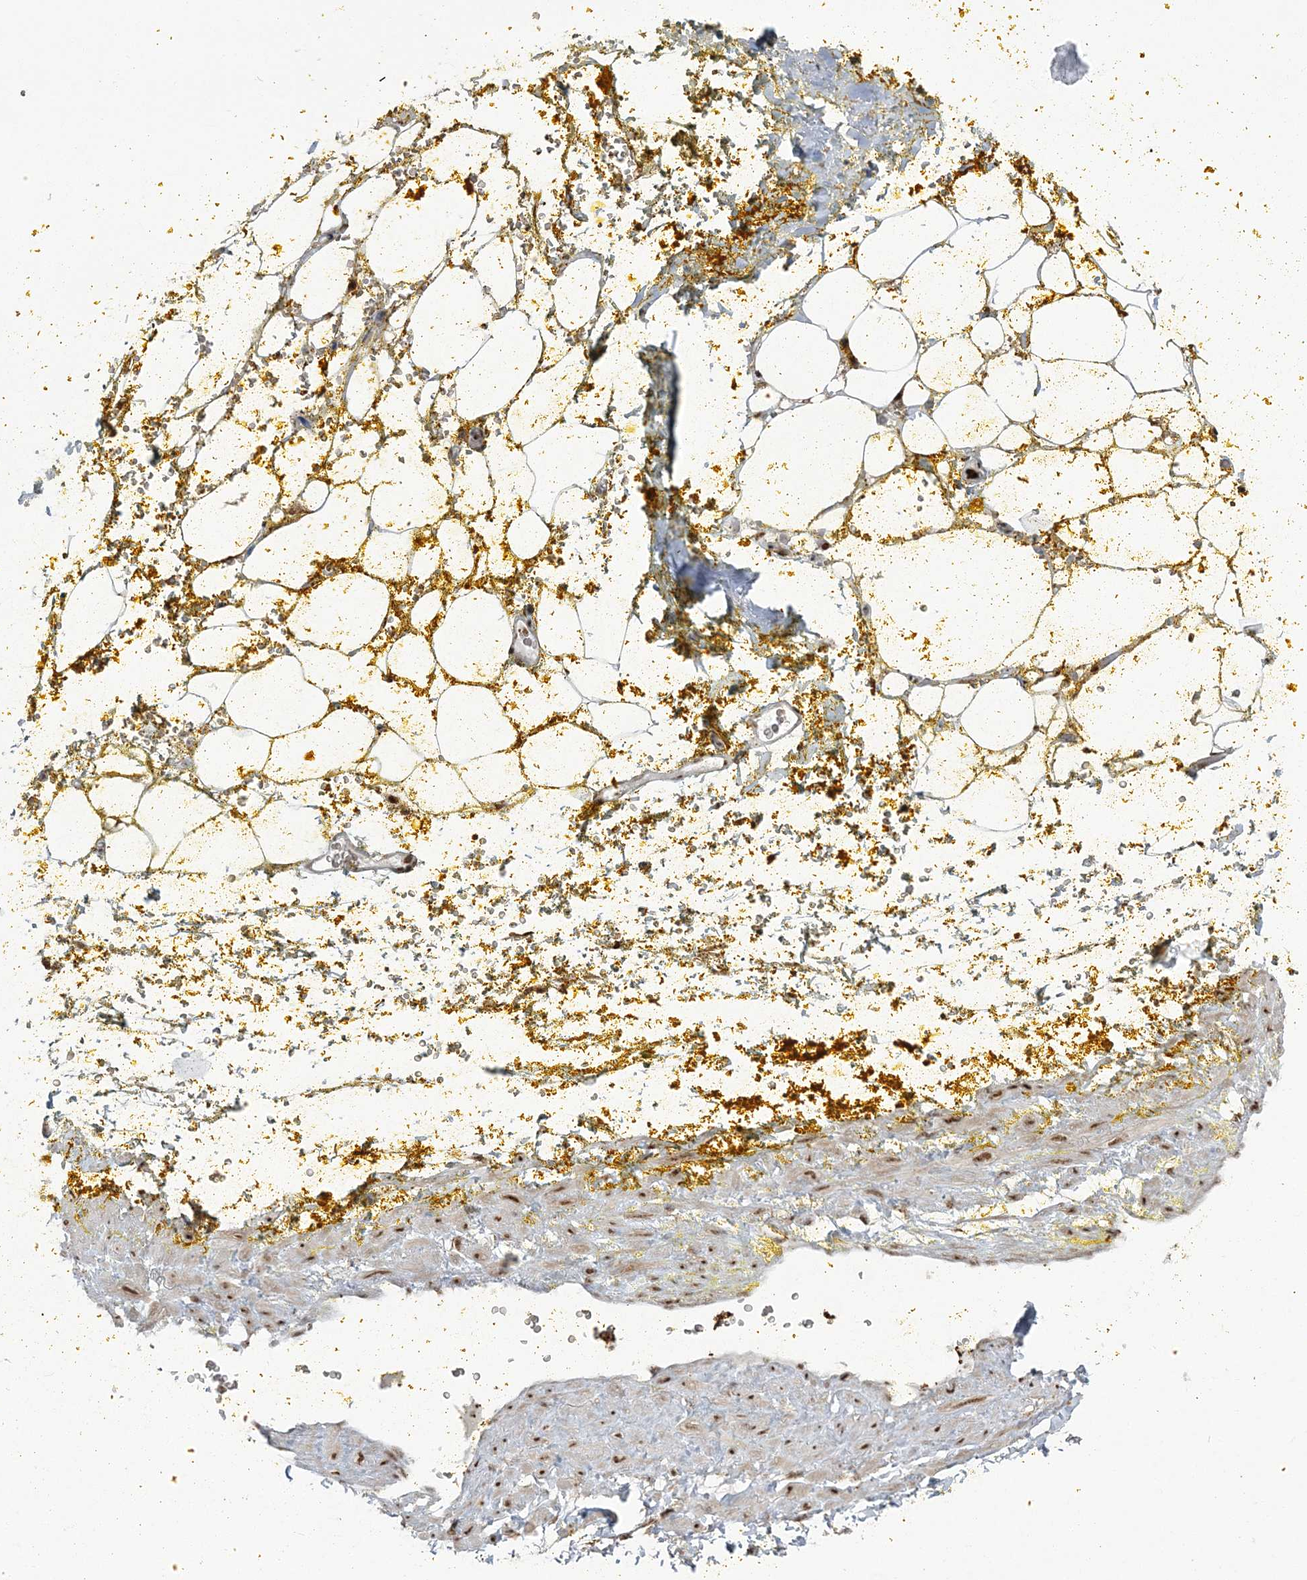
{"staining": {"intensity": "moderate", "quantity": ">75%", "location": "nuclear"}, "tissue": "adipose tissue", "cell_type": "Adipocytes", "image_type": "normal", "snomed": [{"axis": "morphology", "description": "Normal tissue, NOS"}, {"axis": "morphology", "description": "Adenocarcinoma, Low grade"}, {"axis": "topography", "description": "Prostate"}, {"axis": "topography", "description": "Peripheral nerve tissue"}], "caption": "This is a micrograph of immunohistochemistry (IHC) staining of benign adipose tissue, which shows moderate staining in the nuclear of adipocytes.", "gene": "DDX46", "patient": {"sex": "male", "age": 63}}